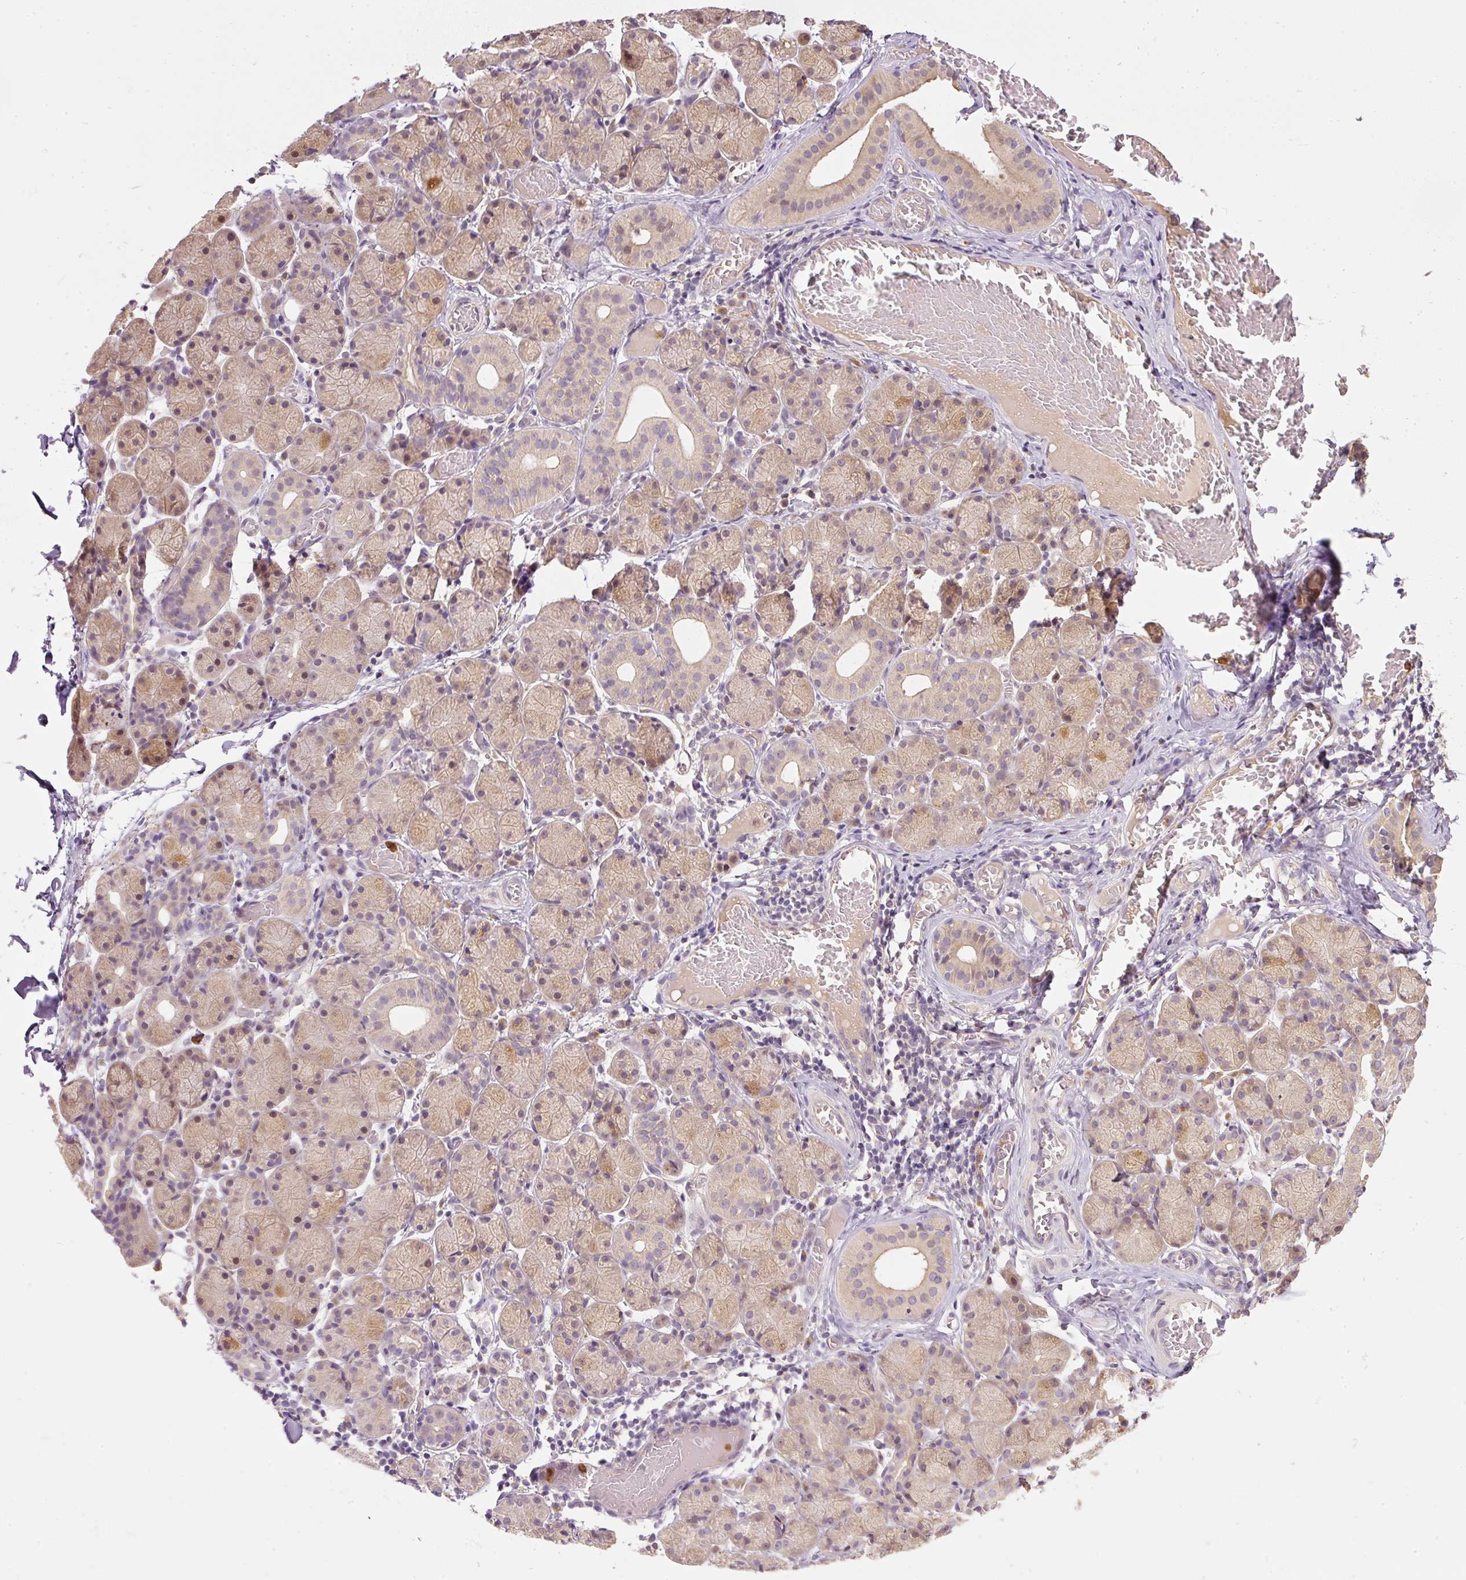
{"staining": {"intensity": "weak", "quantity": ">75%", "location": "cytoplasmic/membranous"}, "tissue": "salivary gland", "cell_type": "Glandular cells", "image_type": "normal", "snomed": [{"axis": "morphology", "description": "Normal tissue, NOS"}, {"axis": "topography", "description": "Salivary gland"}], "caption": "A high-resolution micrograph shows immunohistochemistry (IHC) staining of benign salivary gland, which reveals weak cytoplasmic/membranous positivity in about >75% of glandular cells. The staining was performed using DAB (3,3'-diaminobenzidine), with brown indicating positive protein expression. Nuclei are stained blue with hematoxylin.", "gene": "CTTNBP2", "patient": {"sex": "female", "age": 24}}